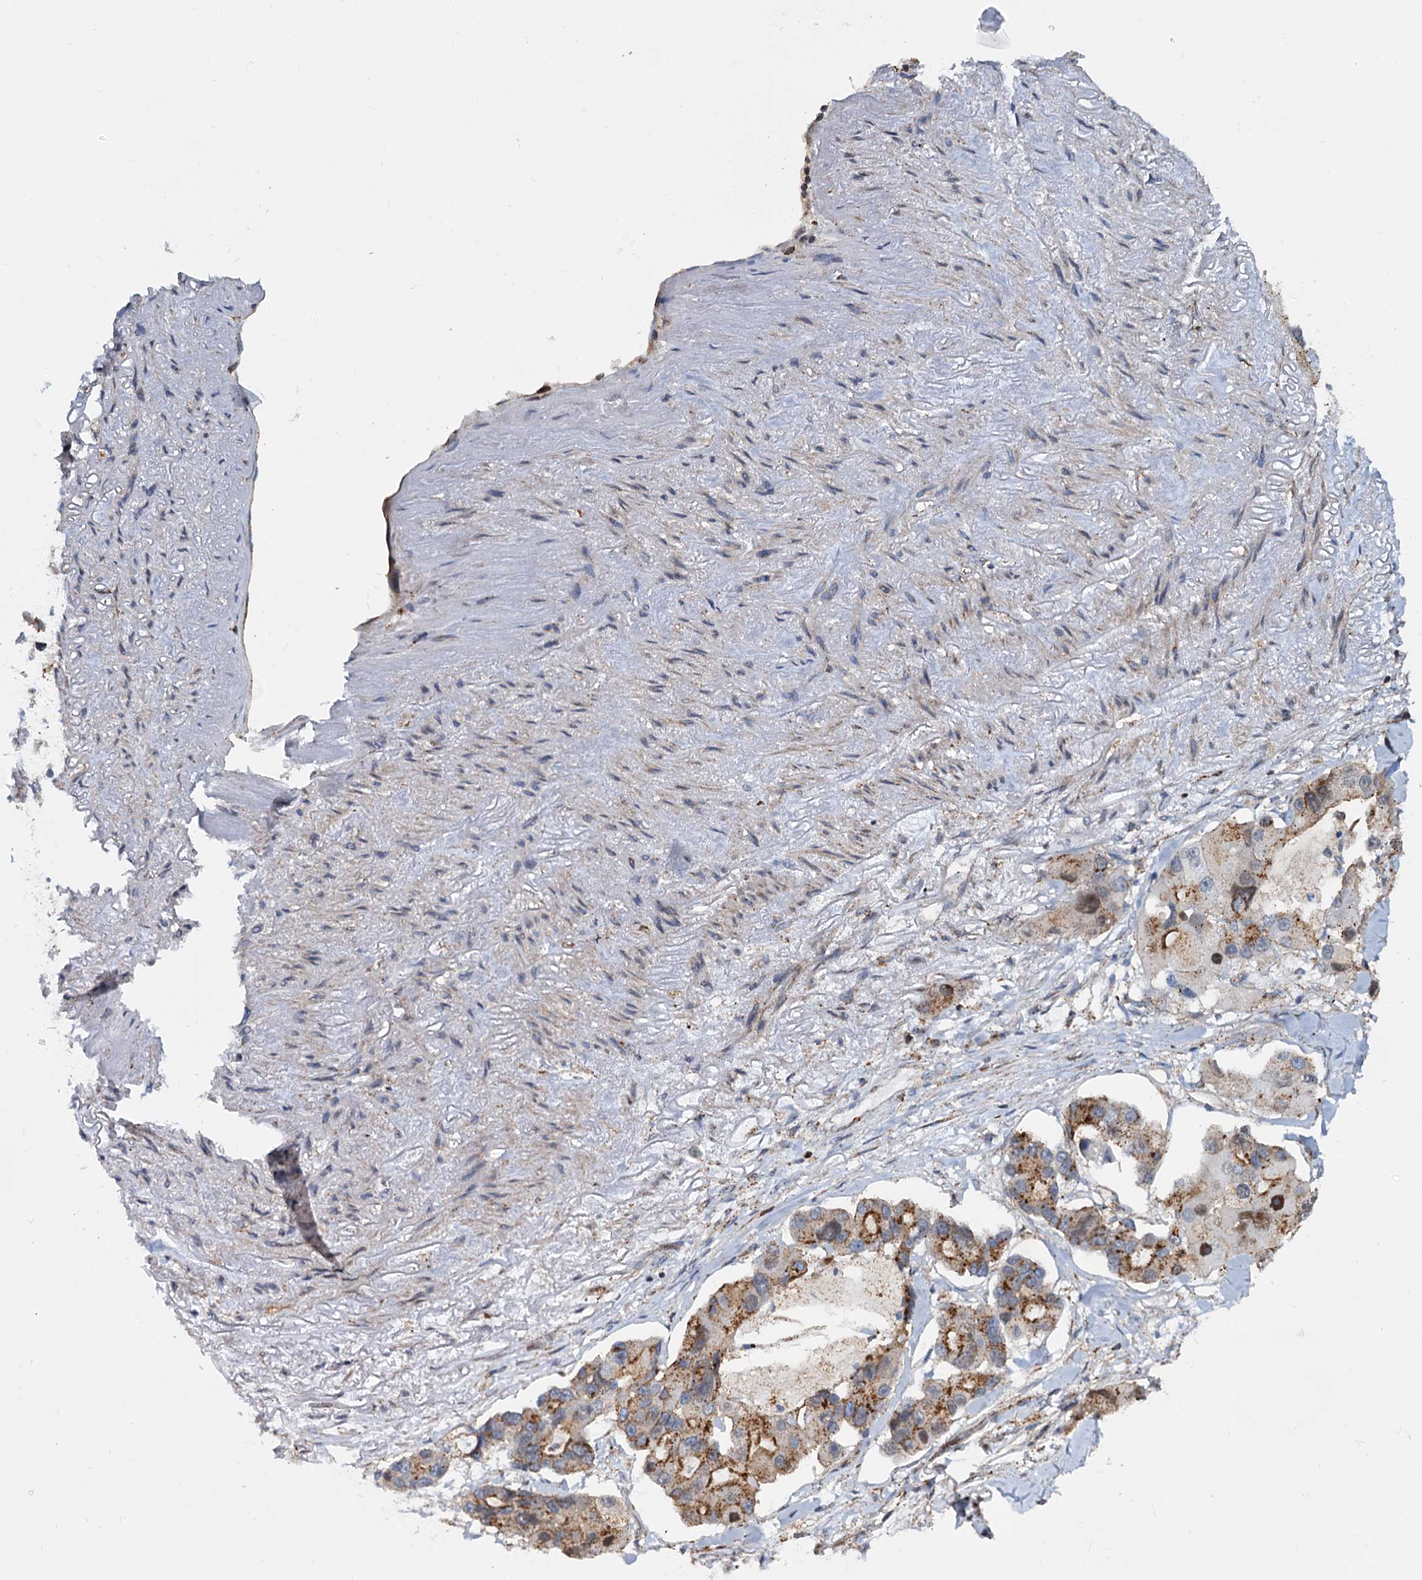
{"staining": {"intensity": "moderate", "quantity": ">75%", "location": "cytoplasmic/membranous"}, "tissue": "lung cancer", "cell_type": "Tumor cells", "image_type": "cancer", "snomed": [{"axis": "morphology", "description": "Adenocarcinoma, NOS"}, {"axis": "topography", "description": "Lung"}], "caption": "Immunohistochemistry (IHC) micrograph of neoplastic tissue: lung cancer (adenocarcinoma) stained using immunohistochemistry (IHC) displays medium levels of moderate protein expression localized specifically in the cytoplasmic/membranous of tumor cells, appearing as a cytoplasmic/membranous brown color.", "gene": "PSEN1", "patient": {"sex": "female", "age": 54}}